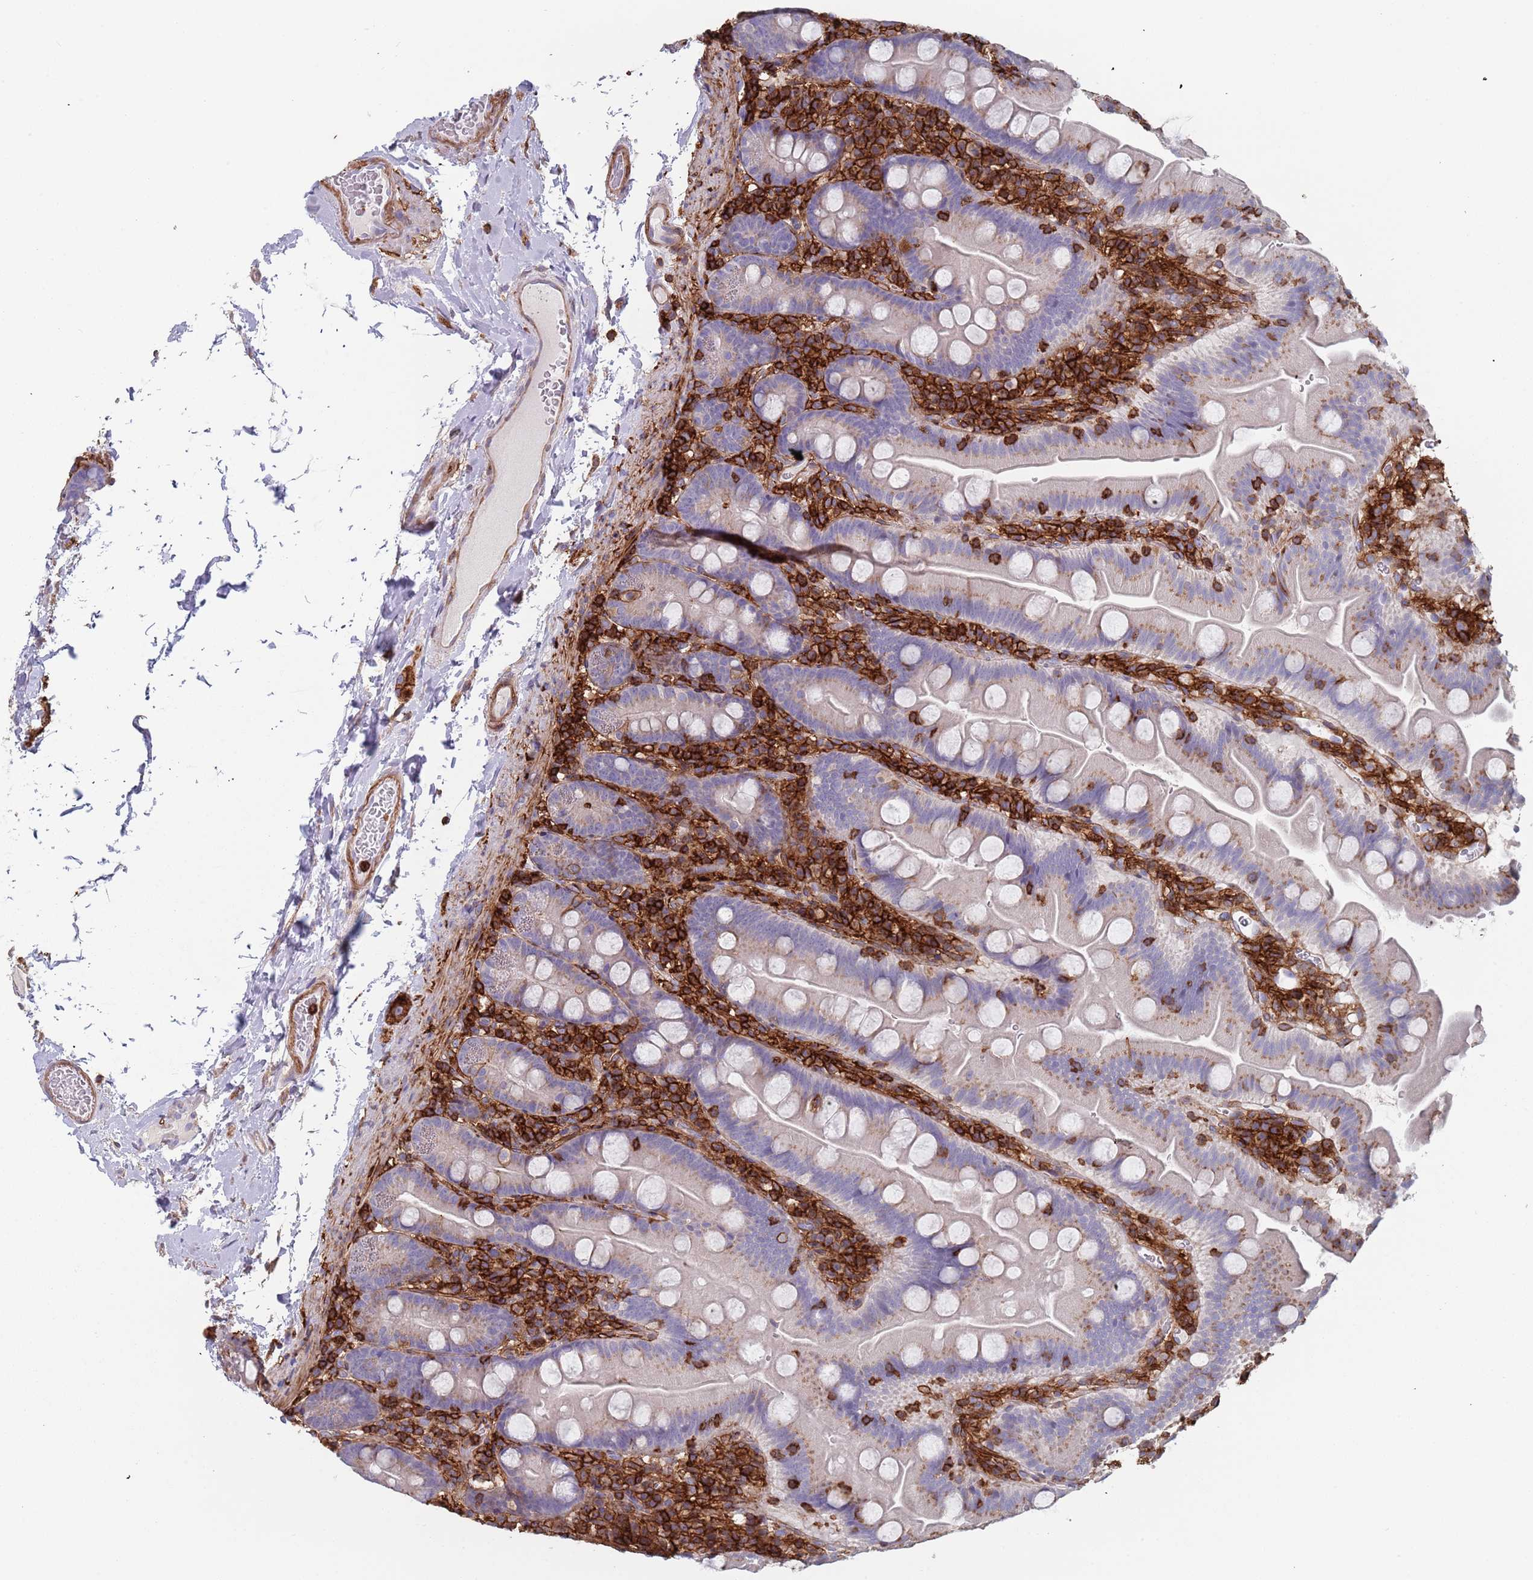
{"staining": {"intensity": "moderate", "quantity": "<25%", "location": "cytoplasmic/membranous"}, "tissue": "small intestine", "cell_type": "Glandular cells", "image_type": "normal", "snomed": [{"axis": "morphology", "description": "Normal tissue, NOS"}, {"axis": "topography", "description": "Small intestine"}], "caption": "An IHC photomicrograph of normal tissue is shown. Protein staining in brown highlights moderate cytoplasmic/membranous positivity in small intestine within glandular cells.", "gene": "RNF144A", "patient": {"sex": "female", "age": 68}}